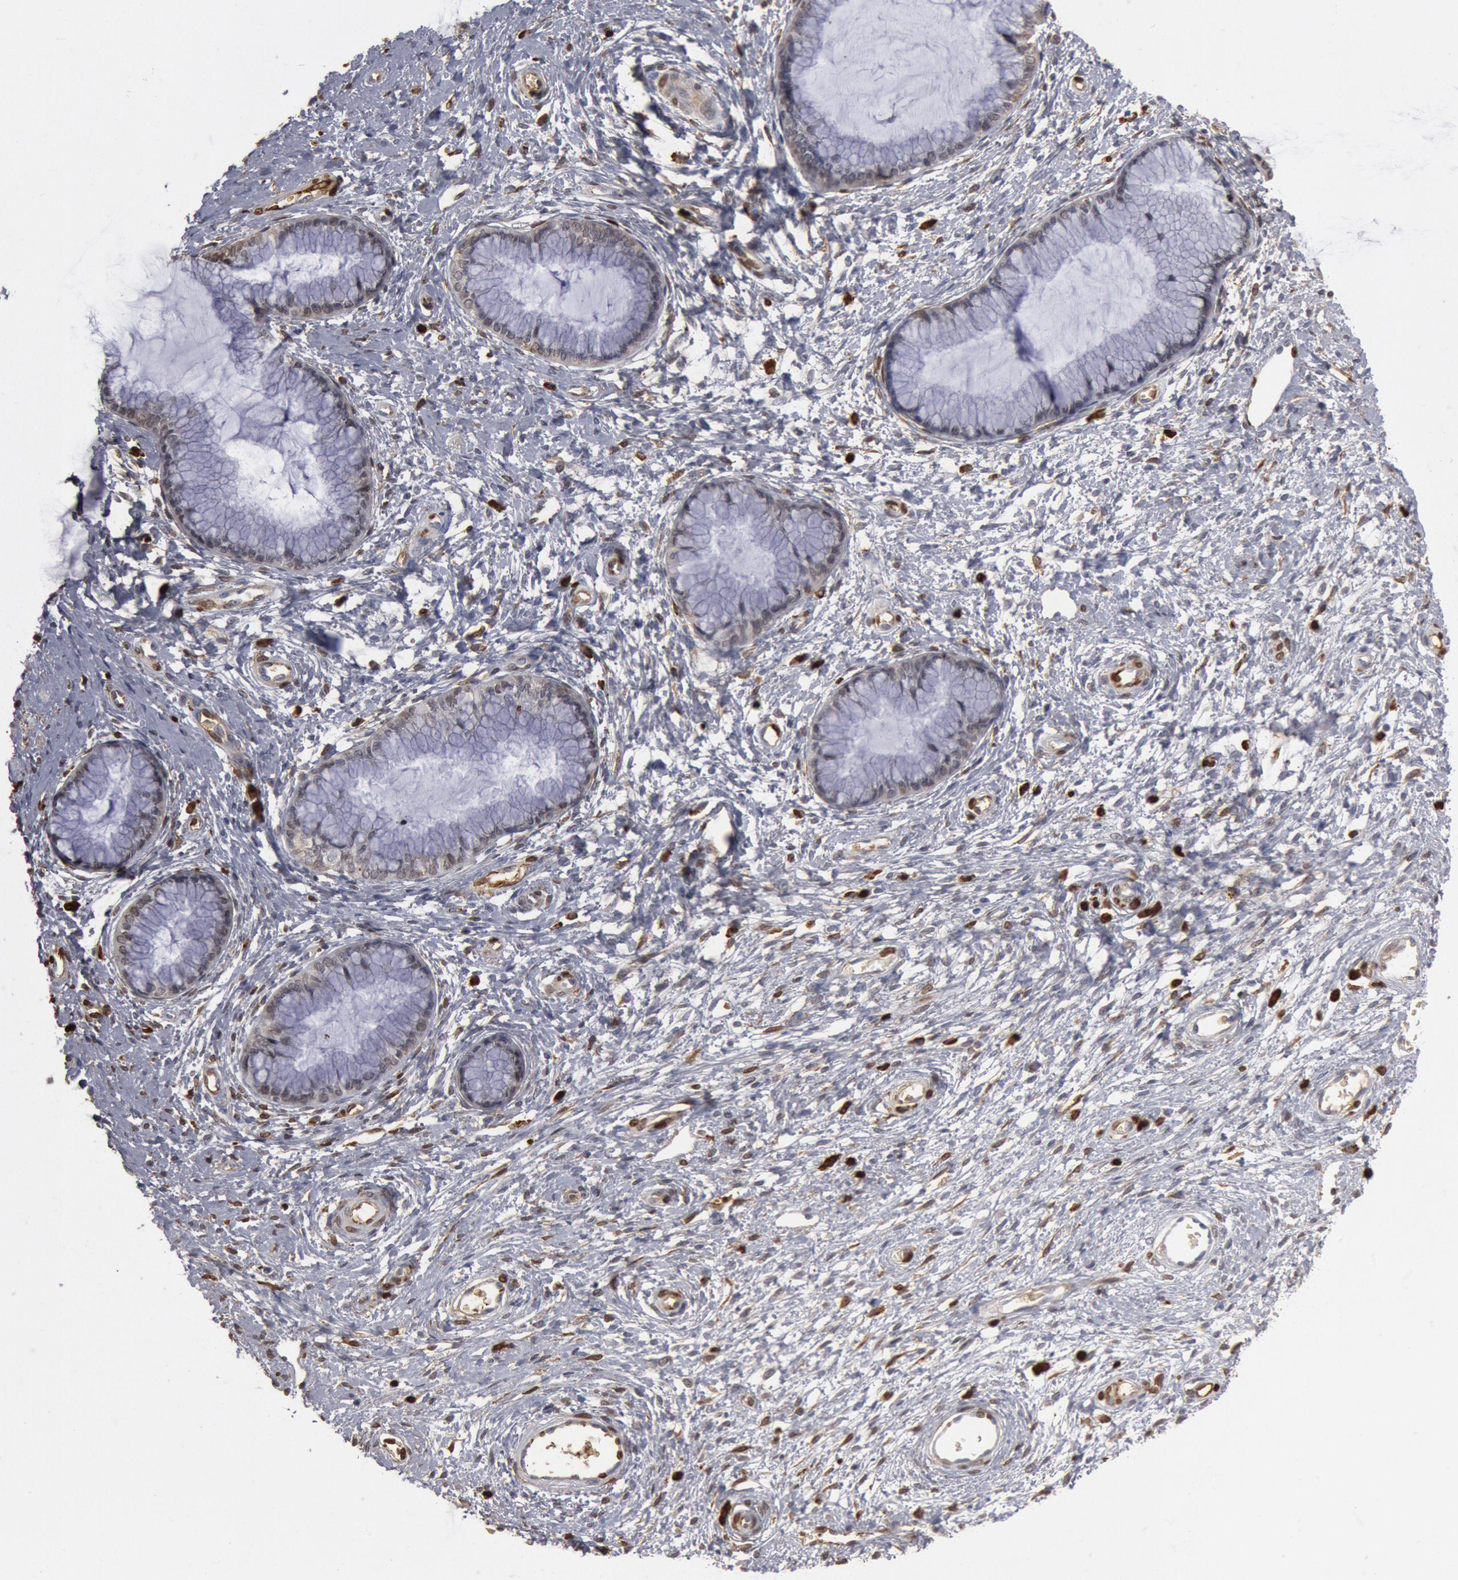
{"staining": {"intensity": "weak", "quantity": "25%-75%", "location": "cytoplasmic/membranous"}, "tissue": "cervix", "cell_type": "Glandular cells", "image_type": "normal", "snomed": [{"axis": "morphology", "description": "Normal tissue, NOS"}, {"axis": "topography", "description": "Cervix"}], "caption": "Immunohistochemistry histopathology image of unremarkable cervix stained for a protein (brown), which exhibits low levels of weak cytoplasmic/membranous staining in approximately 25%-75% of glandular cells.", "gene": "FOXA2", "patient": {"sex": "female", "age": 27}}